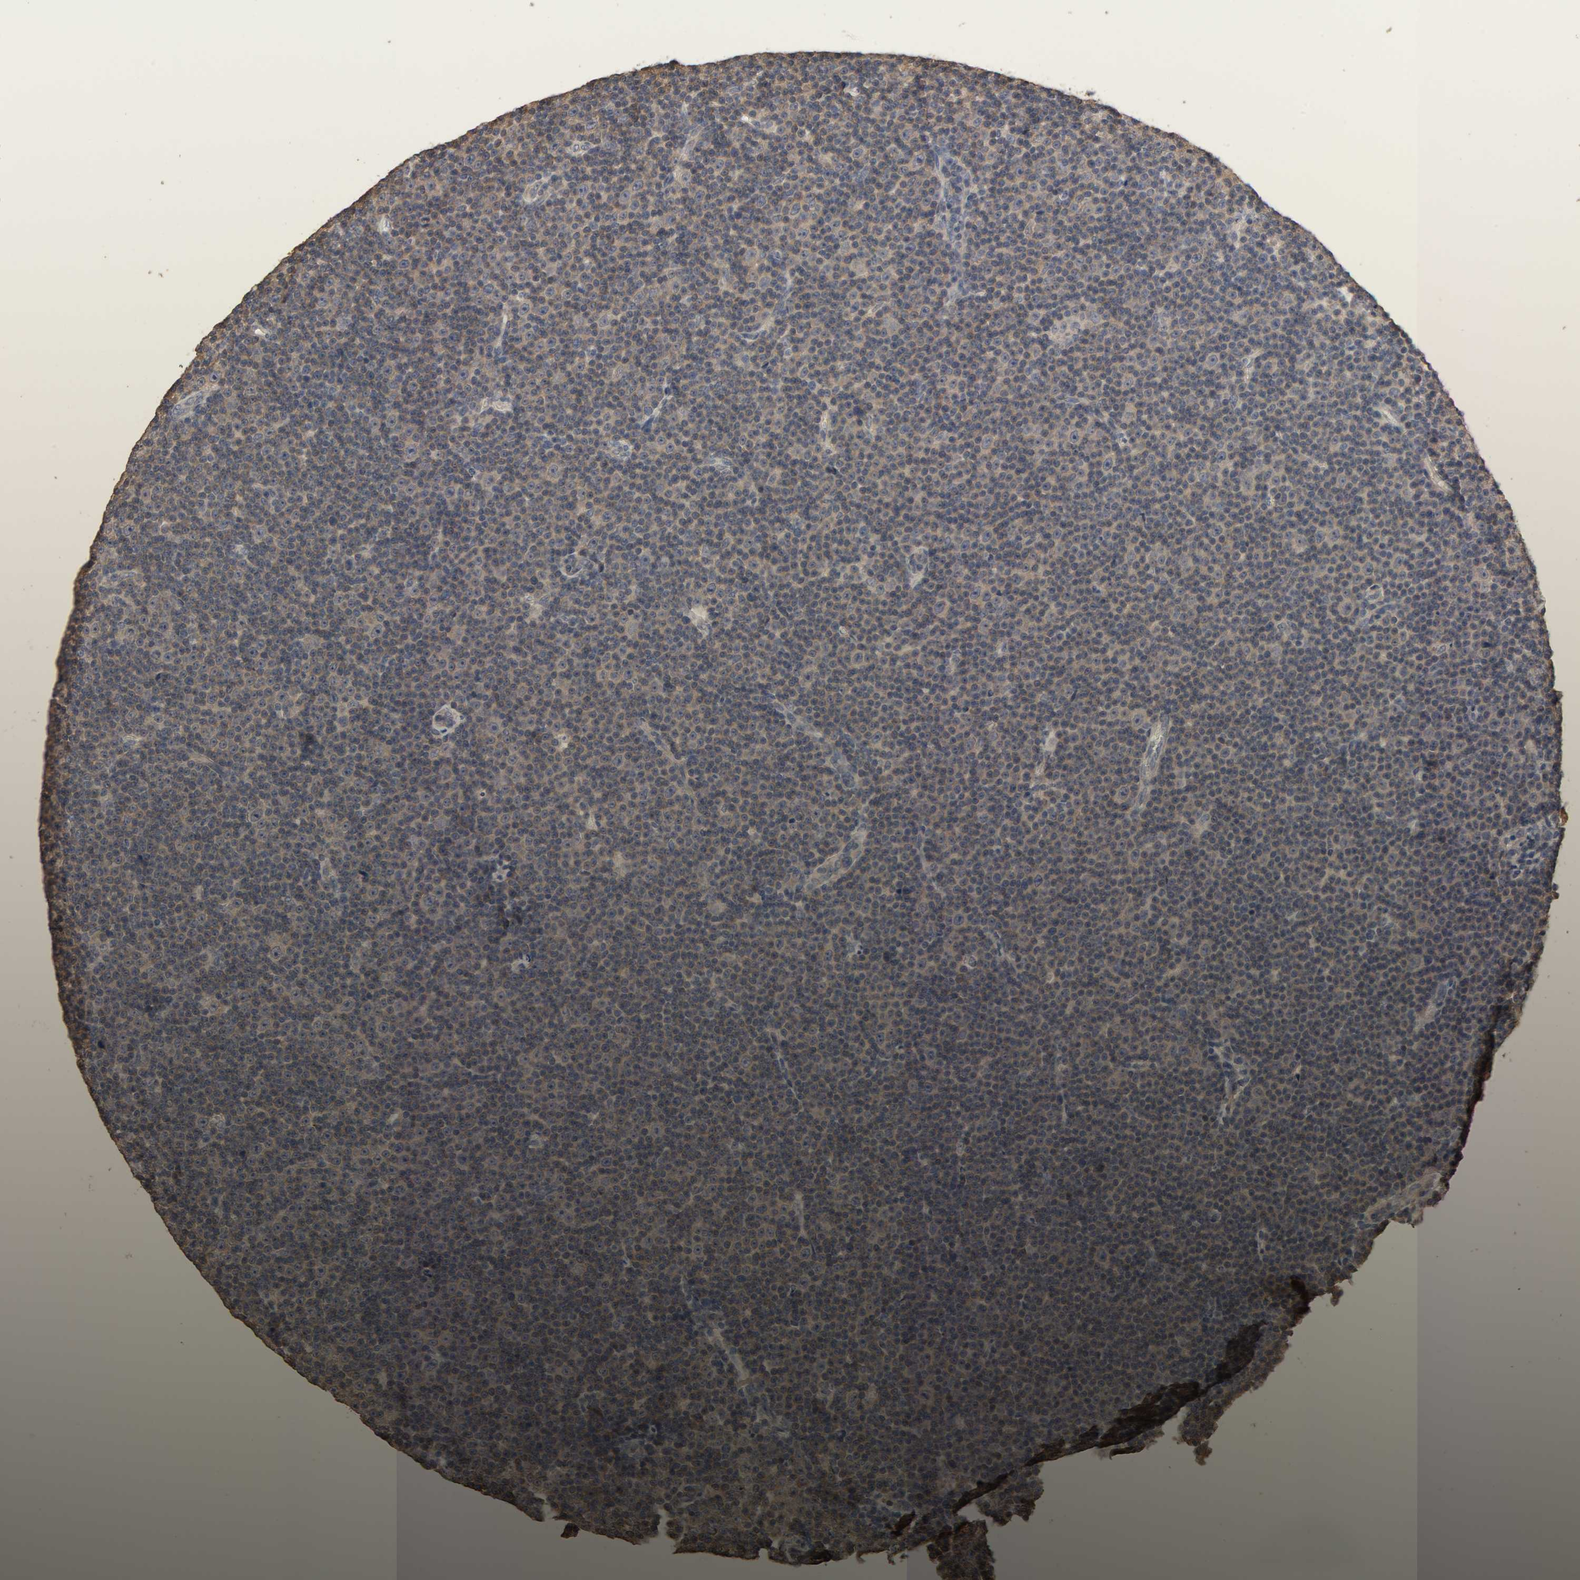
{"staining": {"intensity": "weak", "quantity": ">75%", "location": "cytoplasmic/membranous"}, "tissue": "lymphoma", "cell_type": "Tumor cells", "image_type": "cancer", "snomed": [{"axis": "morphology", "description": "Malignant lymphoma, non-Hodgkin's type, Low grade"}, {"axis": "topography", "description": "Lymph node"}], "caption": "Immunohistochemistry (IHC) (DAB) staining of human malignant lymphoma, non-Hodgkin's type (low-grade) demonstrates weak cytoplasmic/membranous protein expression in approximately >75% of tumor cells.", "gene": "ARHGEF7", "patient": {"sex": "female", "age": 67}}